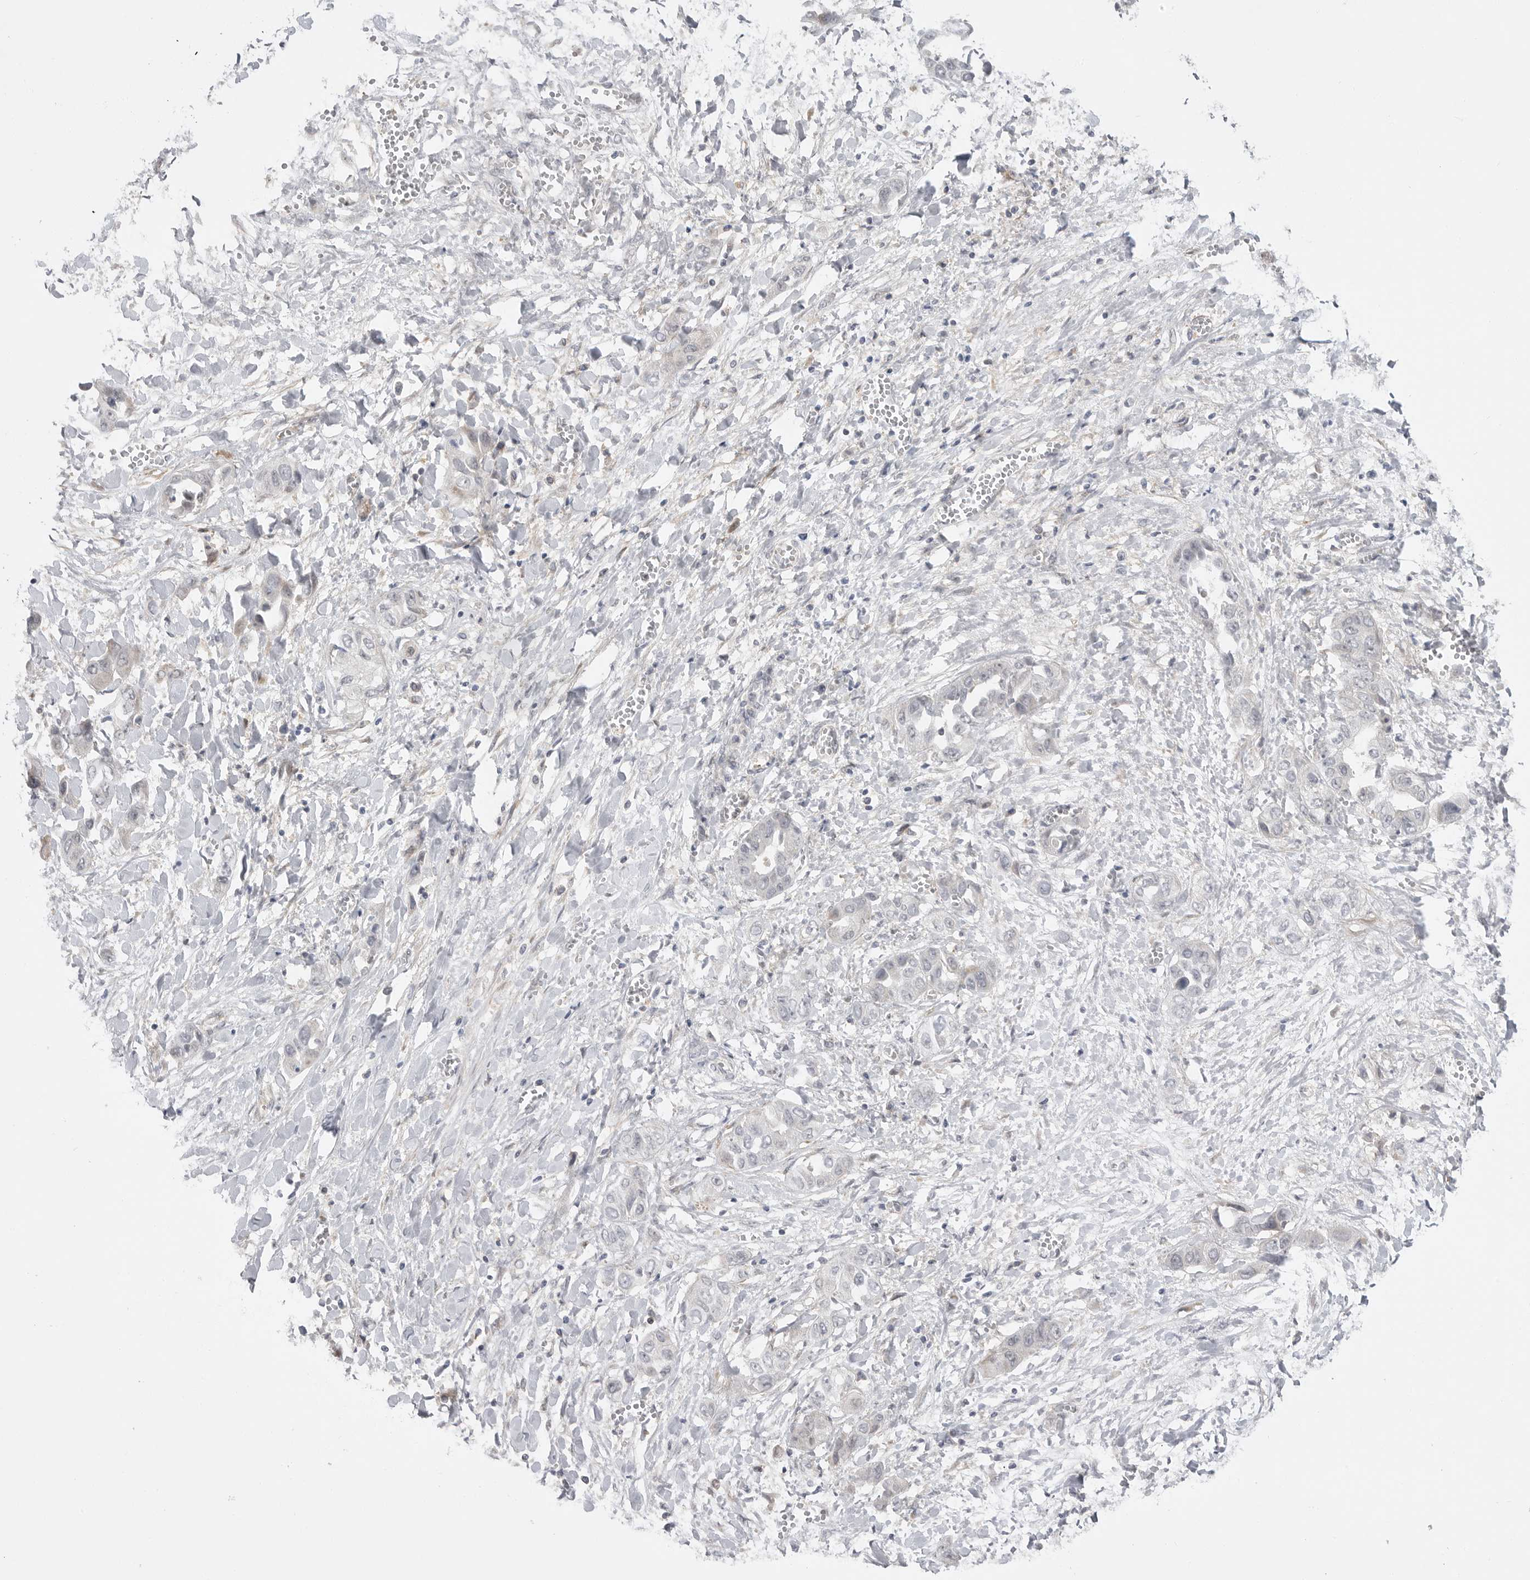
{"staining": {"intensity": "negative", "quantity": "none", "location": "none"}, "tissue": "liver cancer", "cell_type": "Tumor cells", "image_type": "cancer", "snomed": [{"axis": "morphology", "description": "Cholangiocarcinoma"}, {"axis": "topography", "description": "Liver"}], "caption": "IHC of cholangiocarcinoma (liver) exhibits no staining in tumor cells.", "gene": "GGT6", "patient": {"sex": "female", "age": 52}}